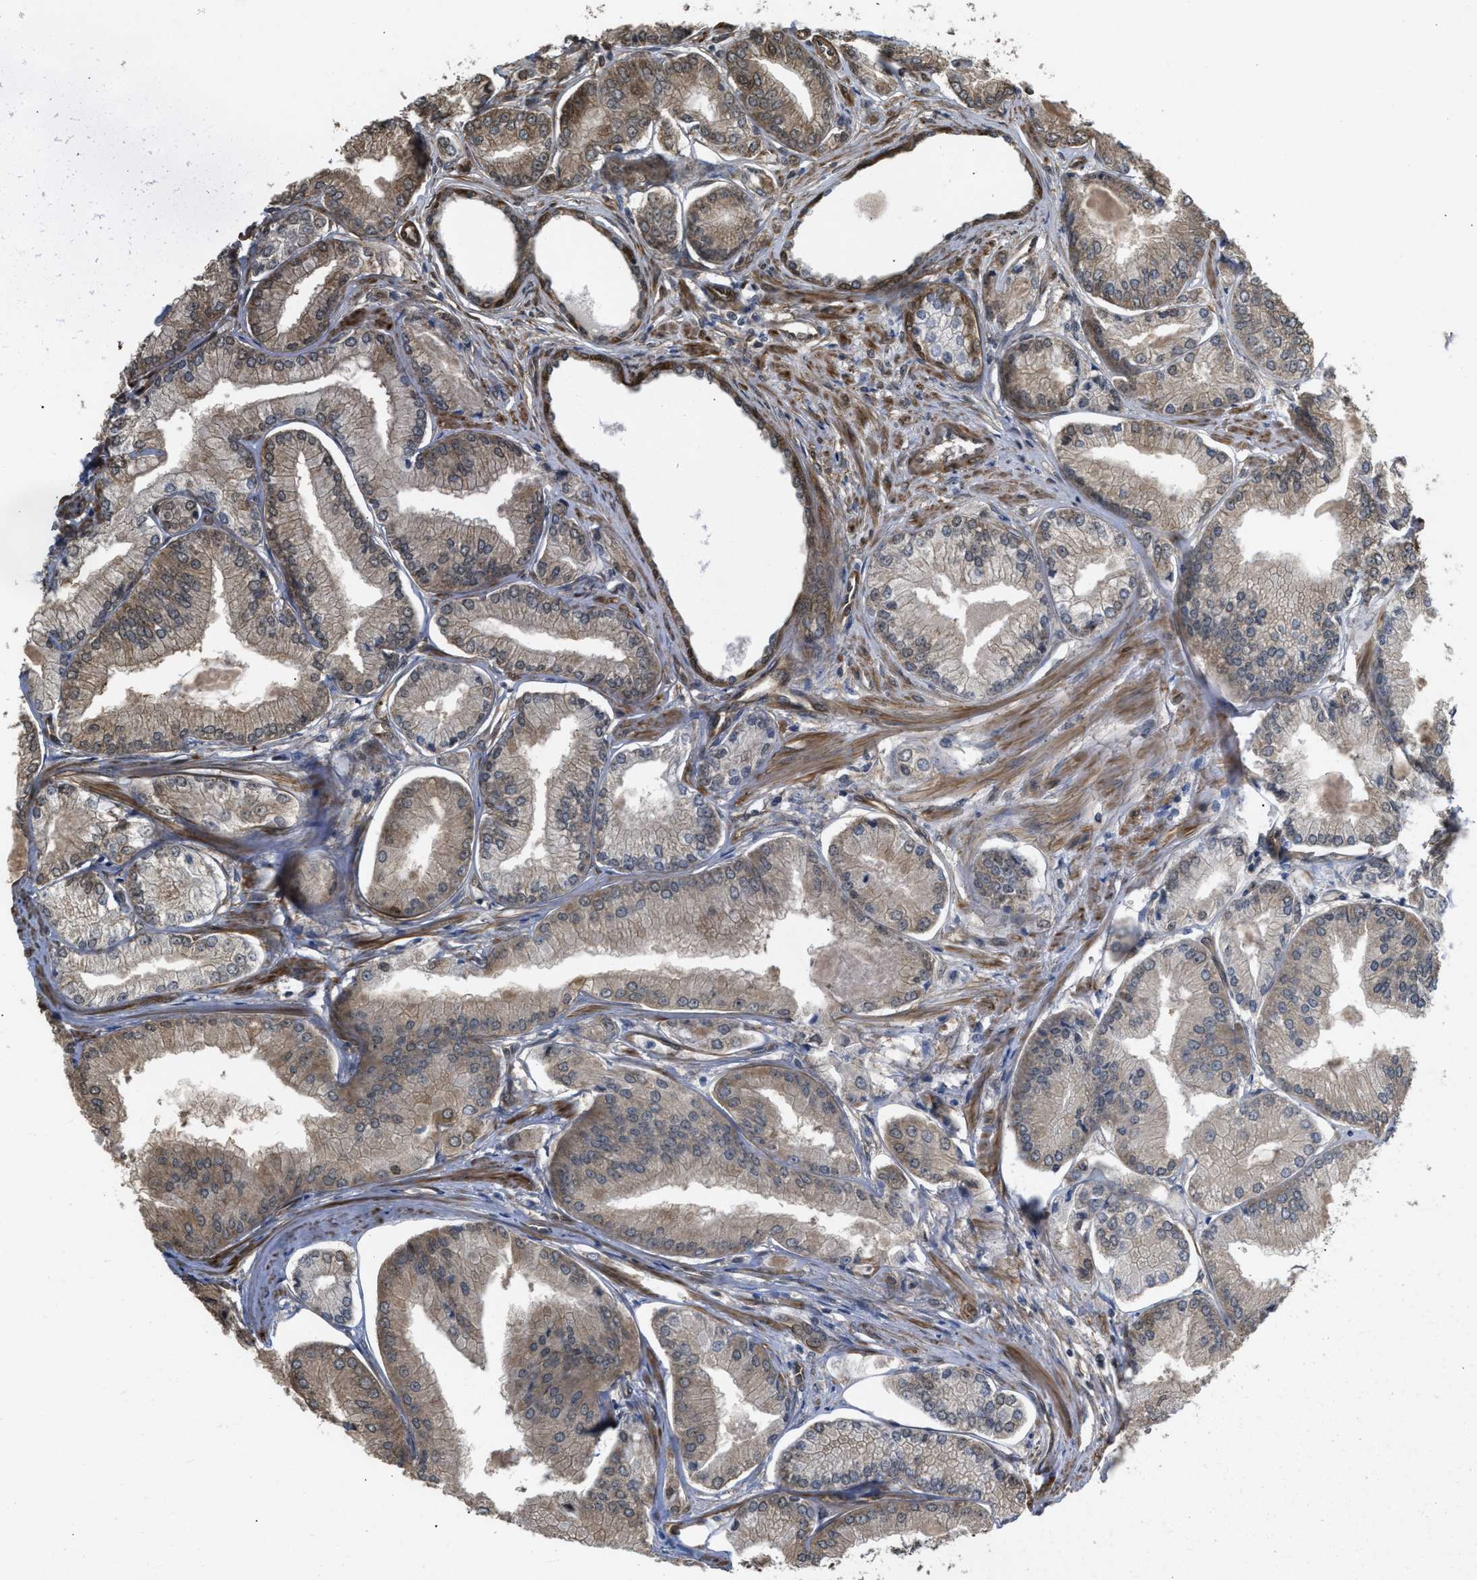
{"staining": {"intensity": "weak", "quantity": ">75%", "location": "cytoplasmic/membranous"}, "tissue": "prostate cancer", "cell_type": "Tumor cells", "image_type": "cancer", "snomed": [{"axis": "morphology", "description": "Adenocarcinoma, Low grade"}, {"axis": "topography", "description": "Prostate"}], "caption": "This is an image of immunohistochemistry (IHC) staining of prostate cancer, which shows weak expression in the cytoplasmic/membranous of tumor cells.", "gene": "BAG3", "patient": {"sex": "male", "age": 52}}